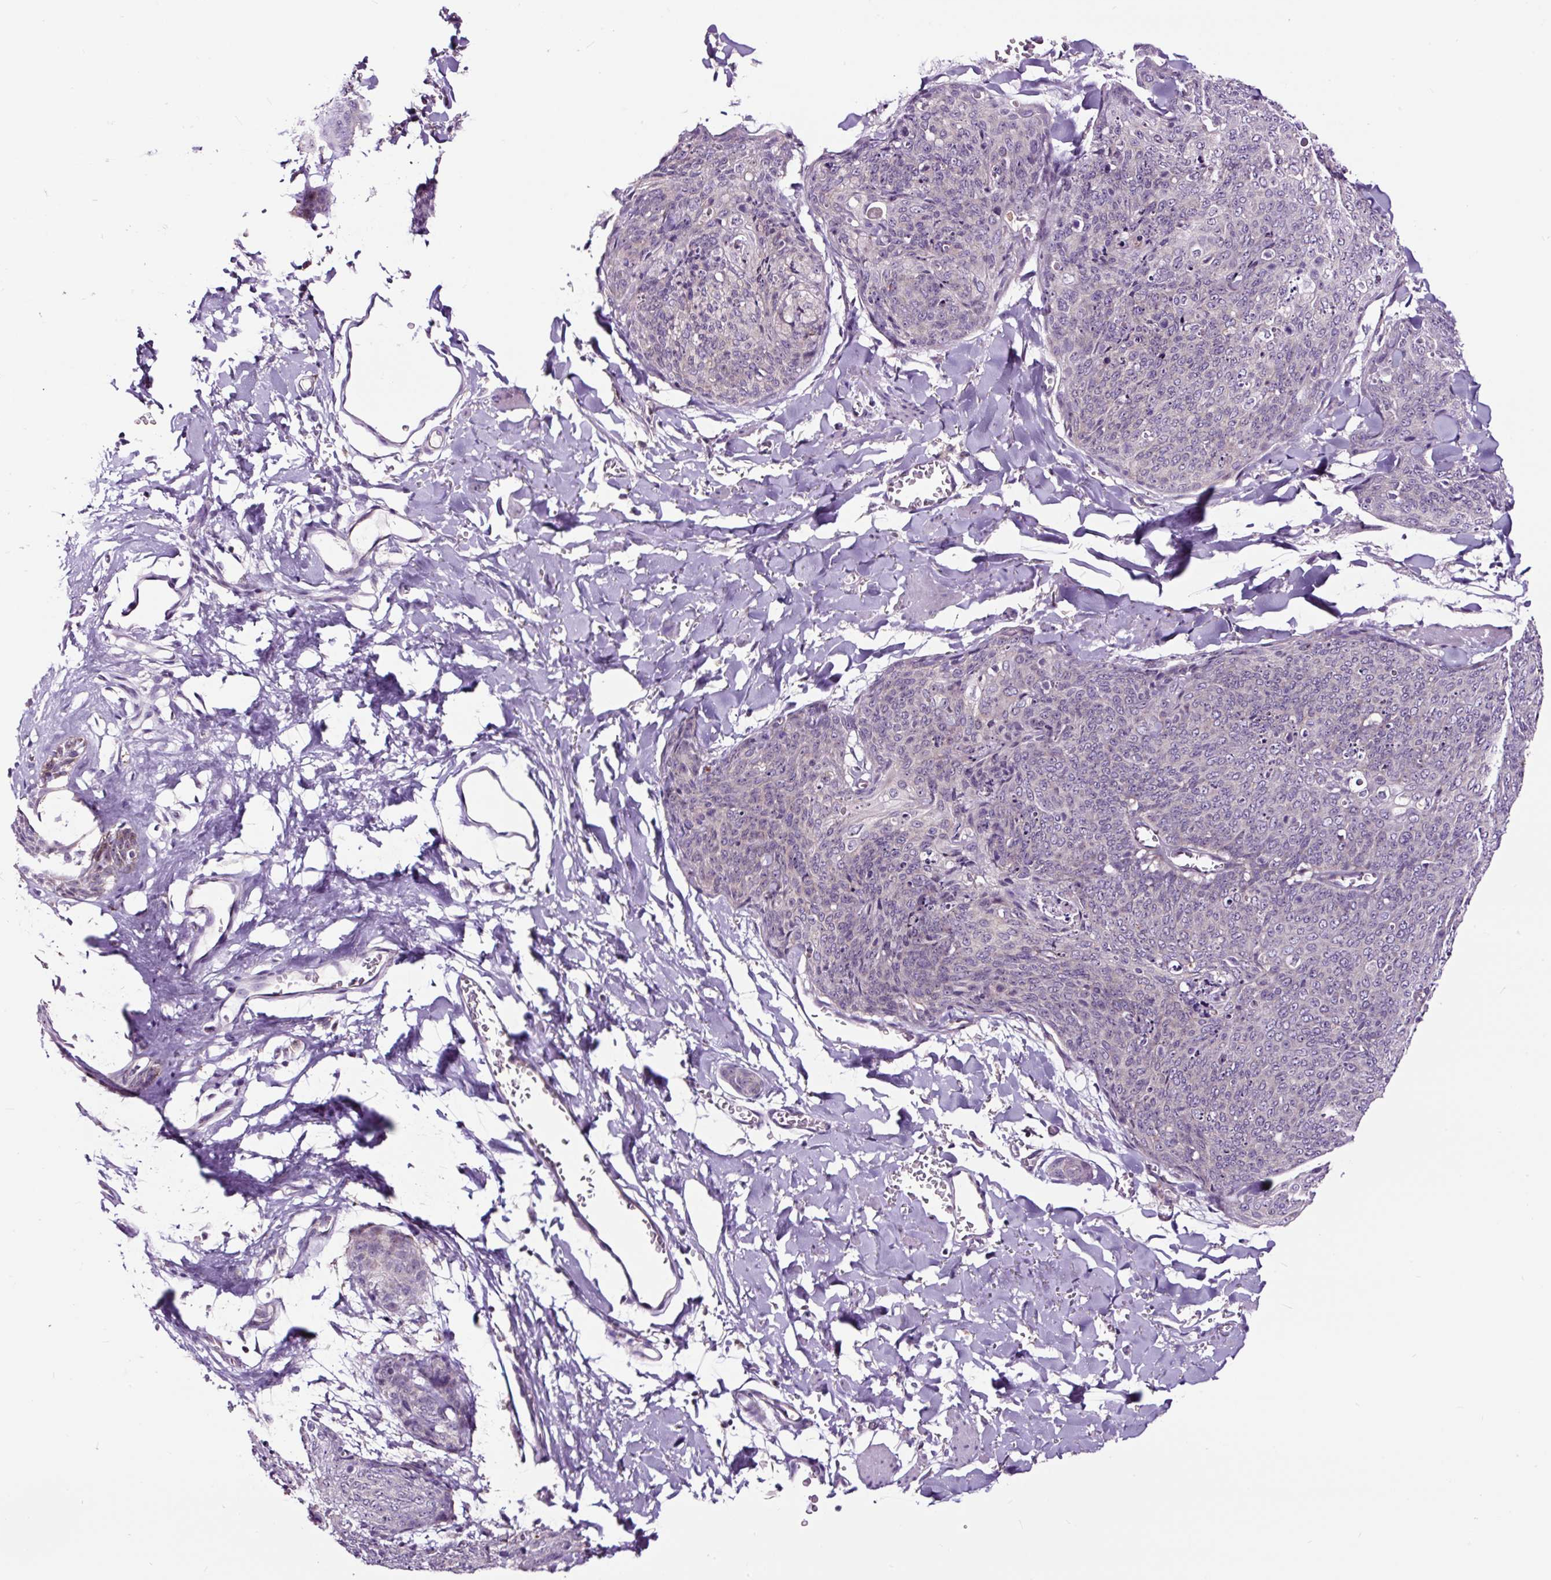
{"staining": {"intensity": "negative", "quantity": "none", "location": "none"}, "tissue": "skin cancer", "cell_type": "Tumor cells", "image_type": "cancer", "snomed": [{"axis": "morphology", "description": "Squamous cell carcinoma, NOS"}, {"axis": "topography", "description": "Skin"}, {"axis": "topography", "description": "Vulva"}], "caption": "A micrograph of human skin cancer (squamous cell carcinoma) is negative for staining in tumor cells.", "gene": "NOM1", "patient": {"sex": "female", "age": 85}}